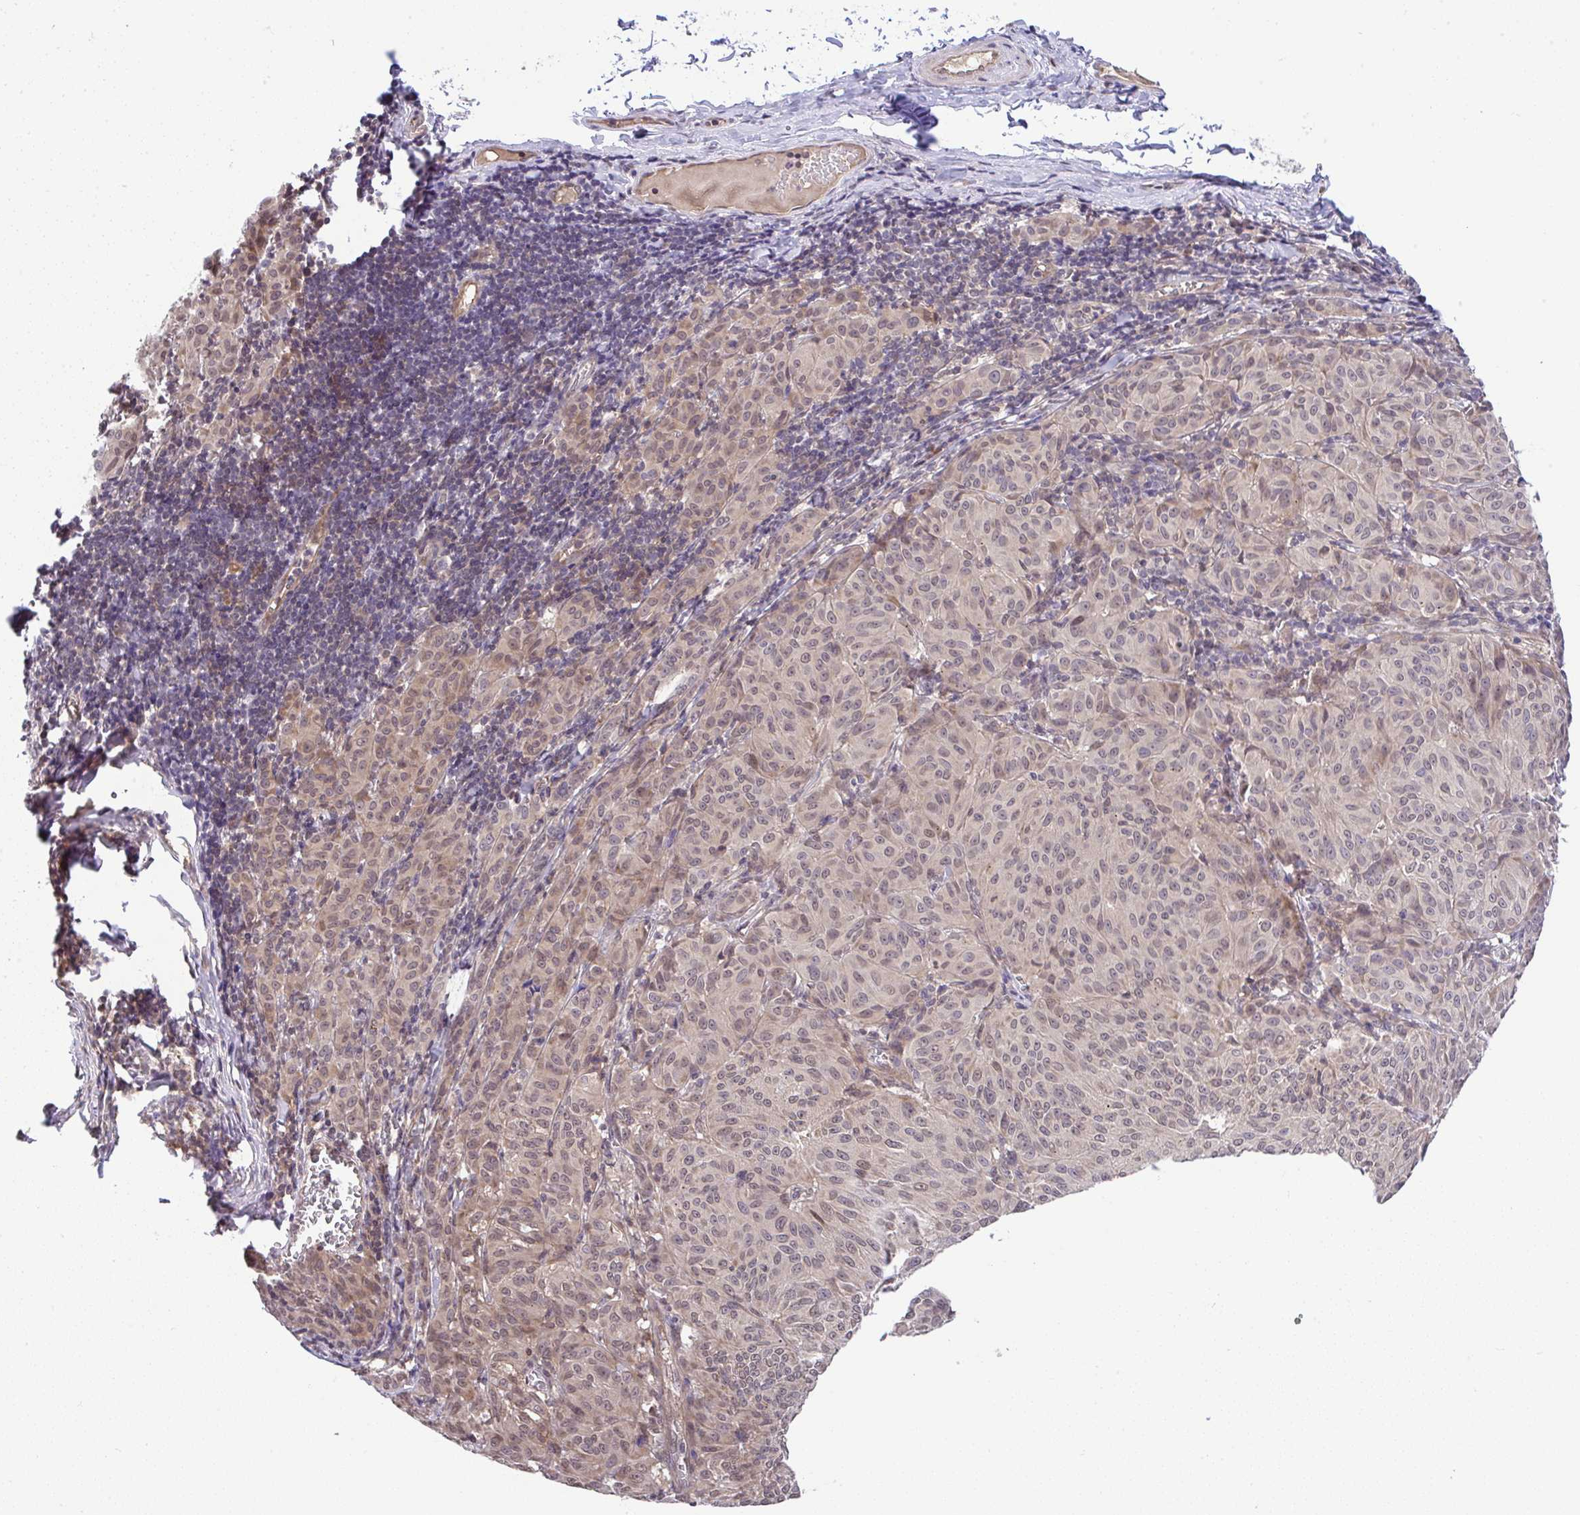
{"staining": {"intensity": "weak", "quantity": ">75%", "location": "nuclear"}, "tissue": "melanoma", "cell_type": "Tumor cells", "image_type": "cancer", "snomed": [{"axis": "morphology", "description": "Malignant melanoma, NOS"}, {"axis": "topography", "description": "Skin"}], "caption": "Malignant melanoma stained with immunohistochemistry shows weak nuclear staining in approximately >75% of tumor cells. (Stains: DAB in brown, nuclei in blue, Microscopy: brightfield microscopy at high magnification).", "gene": "C9orf64", "patient": {"sex": "female", "age": 72}}